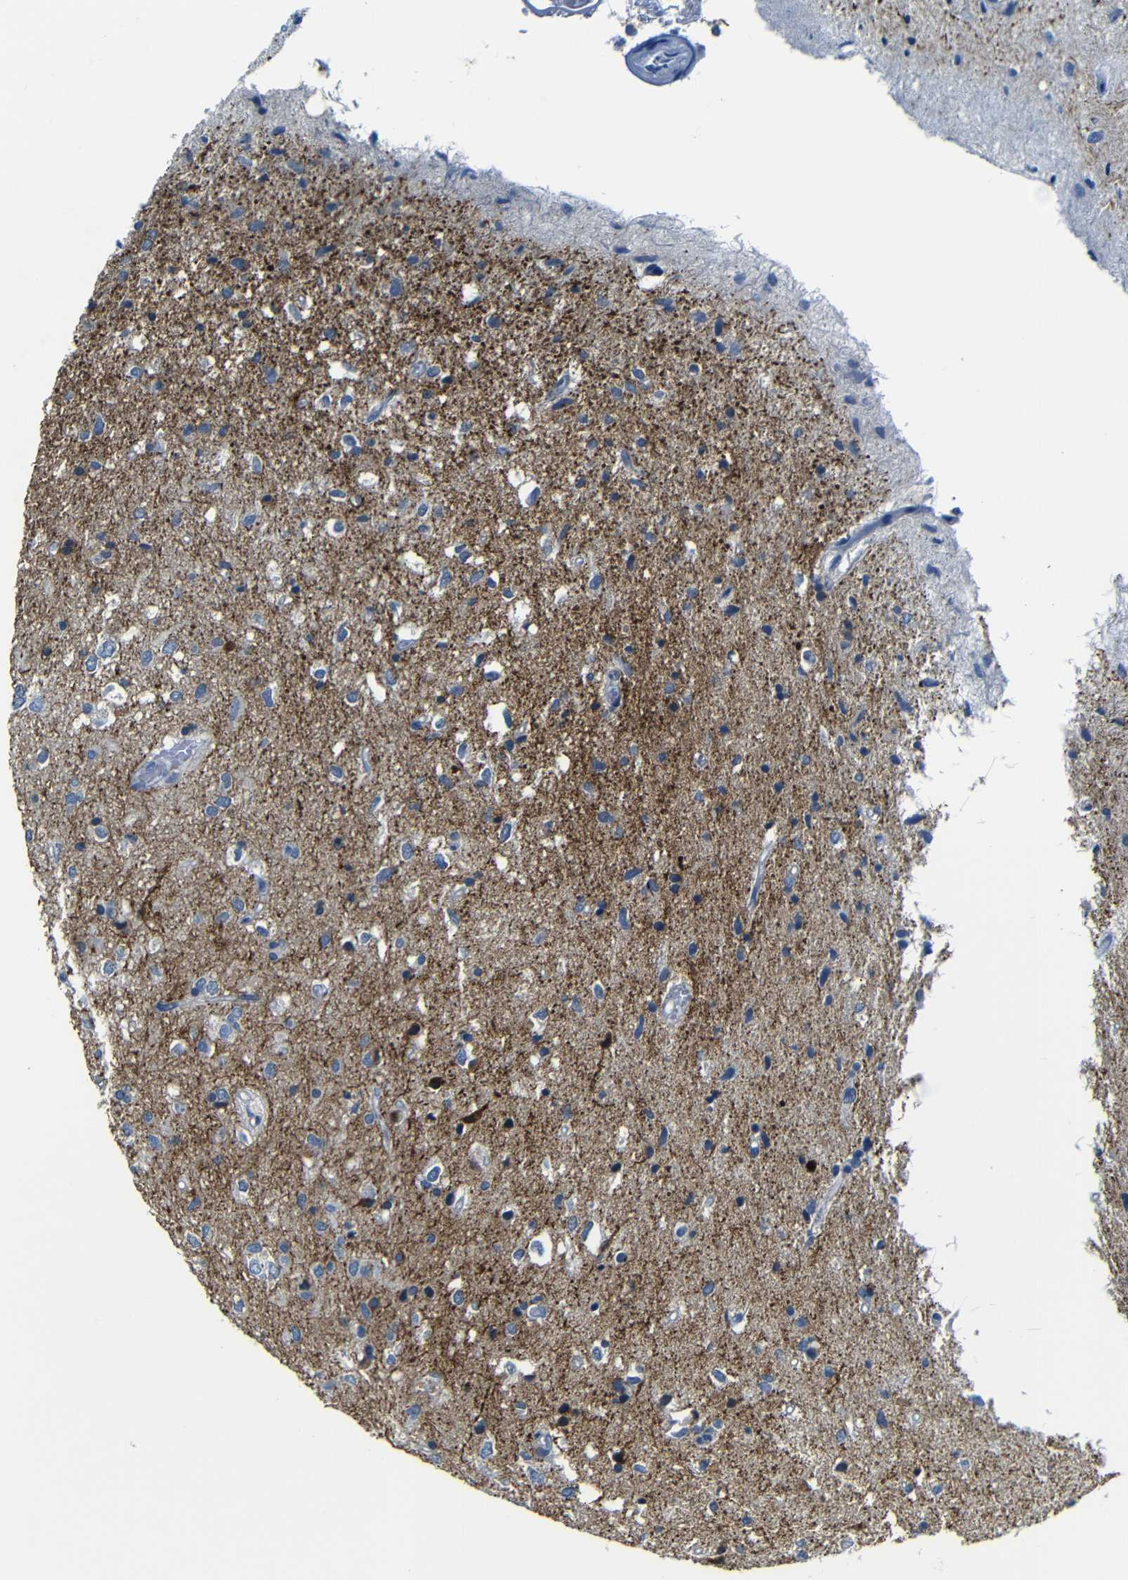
{"staining": {"intensity": "weak", "quantity": ">75%", "location": "cytoplasmic/membranous"}, "tissue": "glioma", "cell_type": "Tumor cells", "image_type": "cancer", "snomed": [{"axis": "morphology", "description": "Glioma, malignant, Low grade"}, {"axis": "topography", "description": "Brain"}], "caption": "Protein analysis of glioma tissue reveals weak cytoplasmic/membranous staining in approximately >75% of tumor cells.", "gene": "ANK3", "patient": {"sex": "male", "age": 77}}